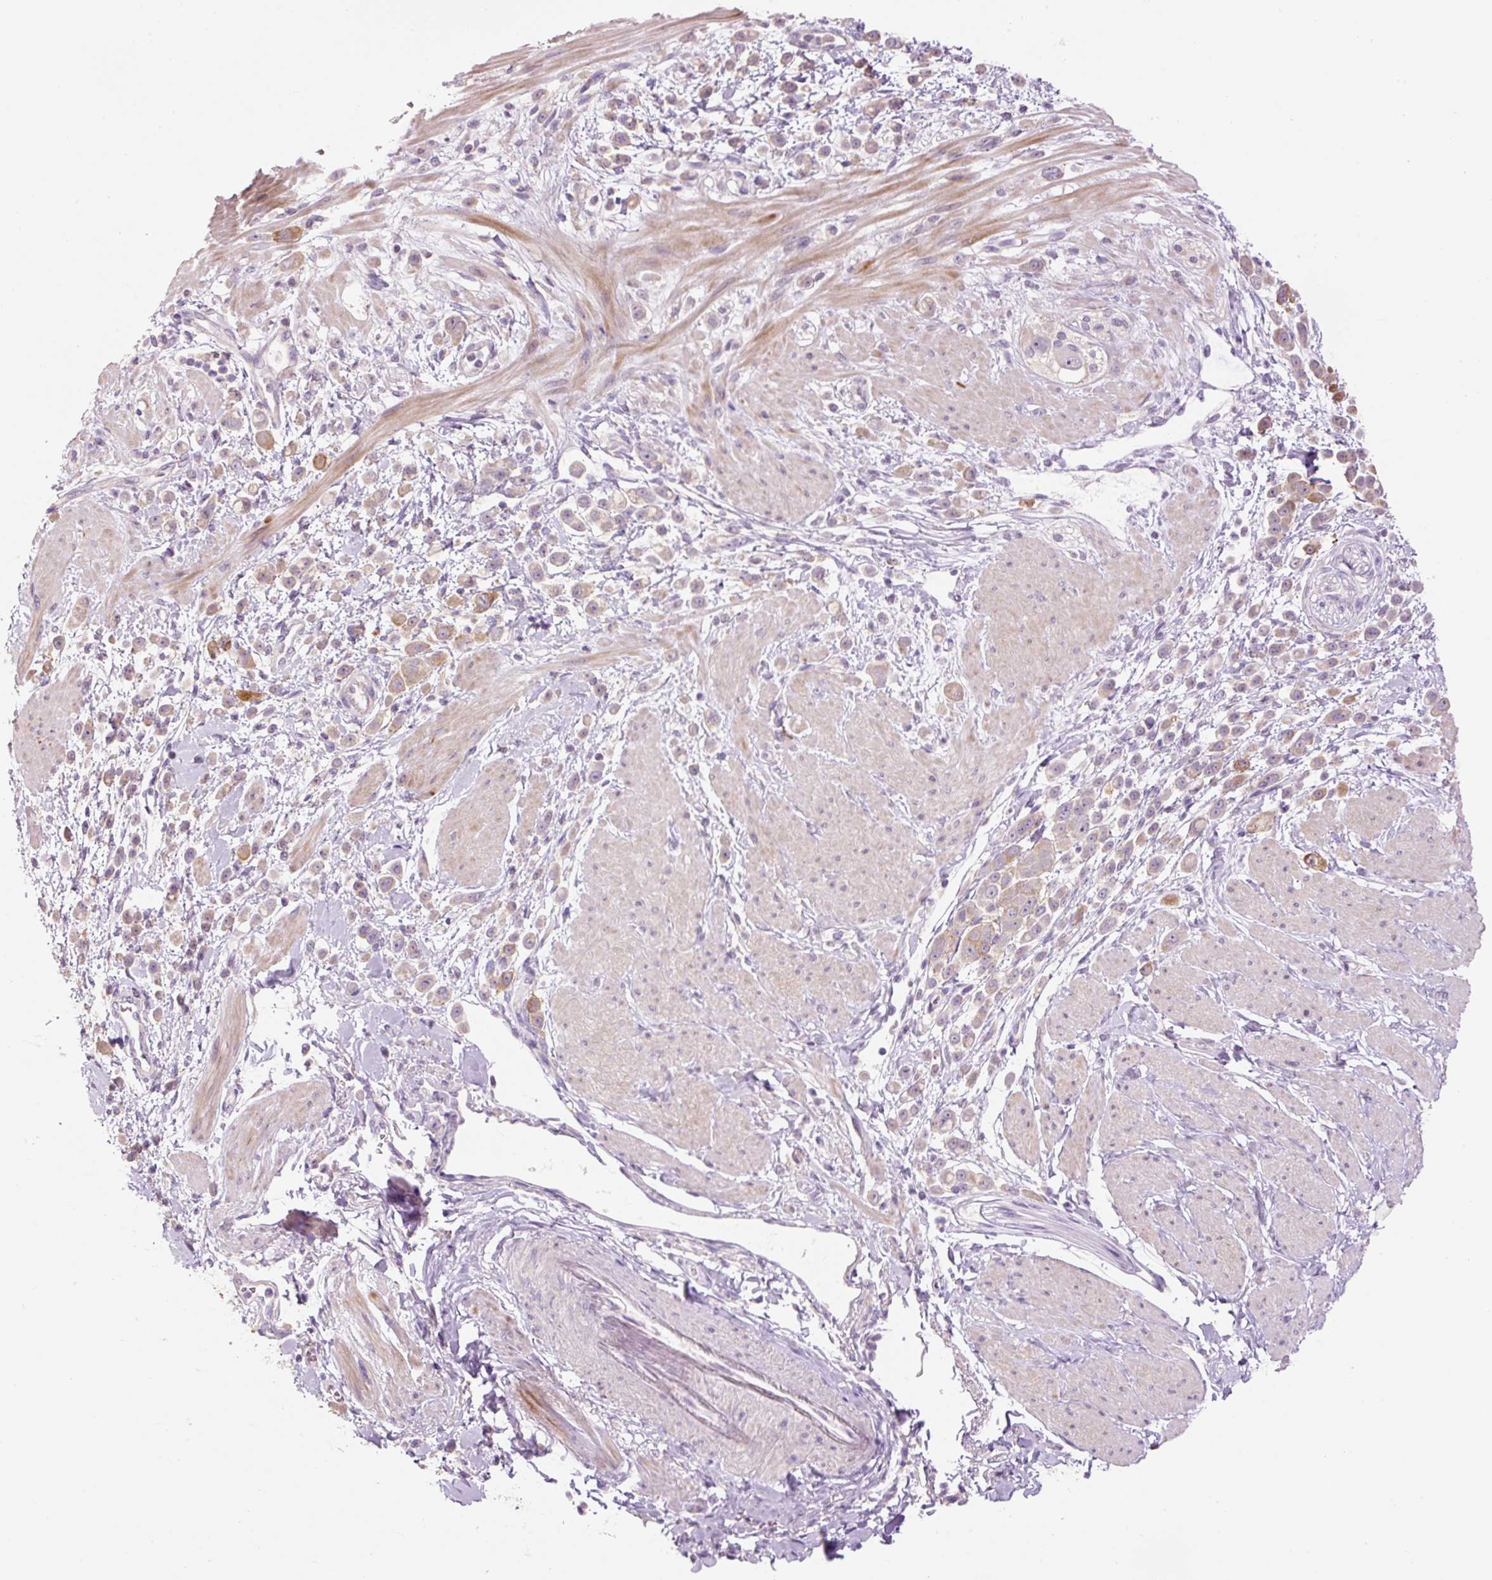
{"staining": {"intensity": "moderate", "quantity": "<25%", "location": "cytoplasmic/membranous"}, "tissue": "pancreatic cancer", "cell_type": "Tumor cells", "image_type": "cancer", "snomed": [{"axis": "morphology", "description": "Normal tissue, NOS"}, {"axis": "morphology", "description": "Adenocarcinoma, NOS"}, {"axis": "topography", "description": "Pancreas"}], "caption": "Immunohistochemical staining of human pancreatic cancer (adenocarcinoma) shows low levels of moderate cytoplasmic/membranous staining in about <25% of tumor cells.", "gene": "HAX1", "patient": {"sex": "female", "age": 64}}